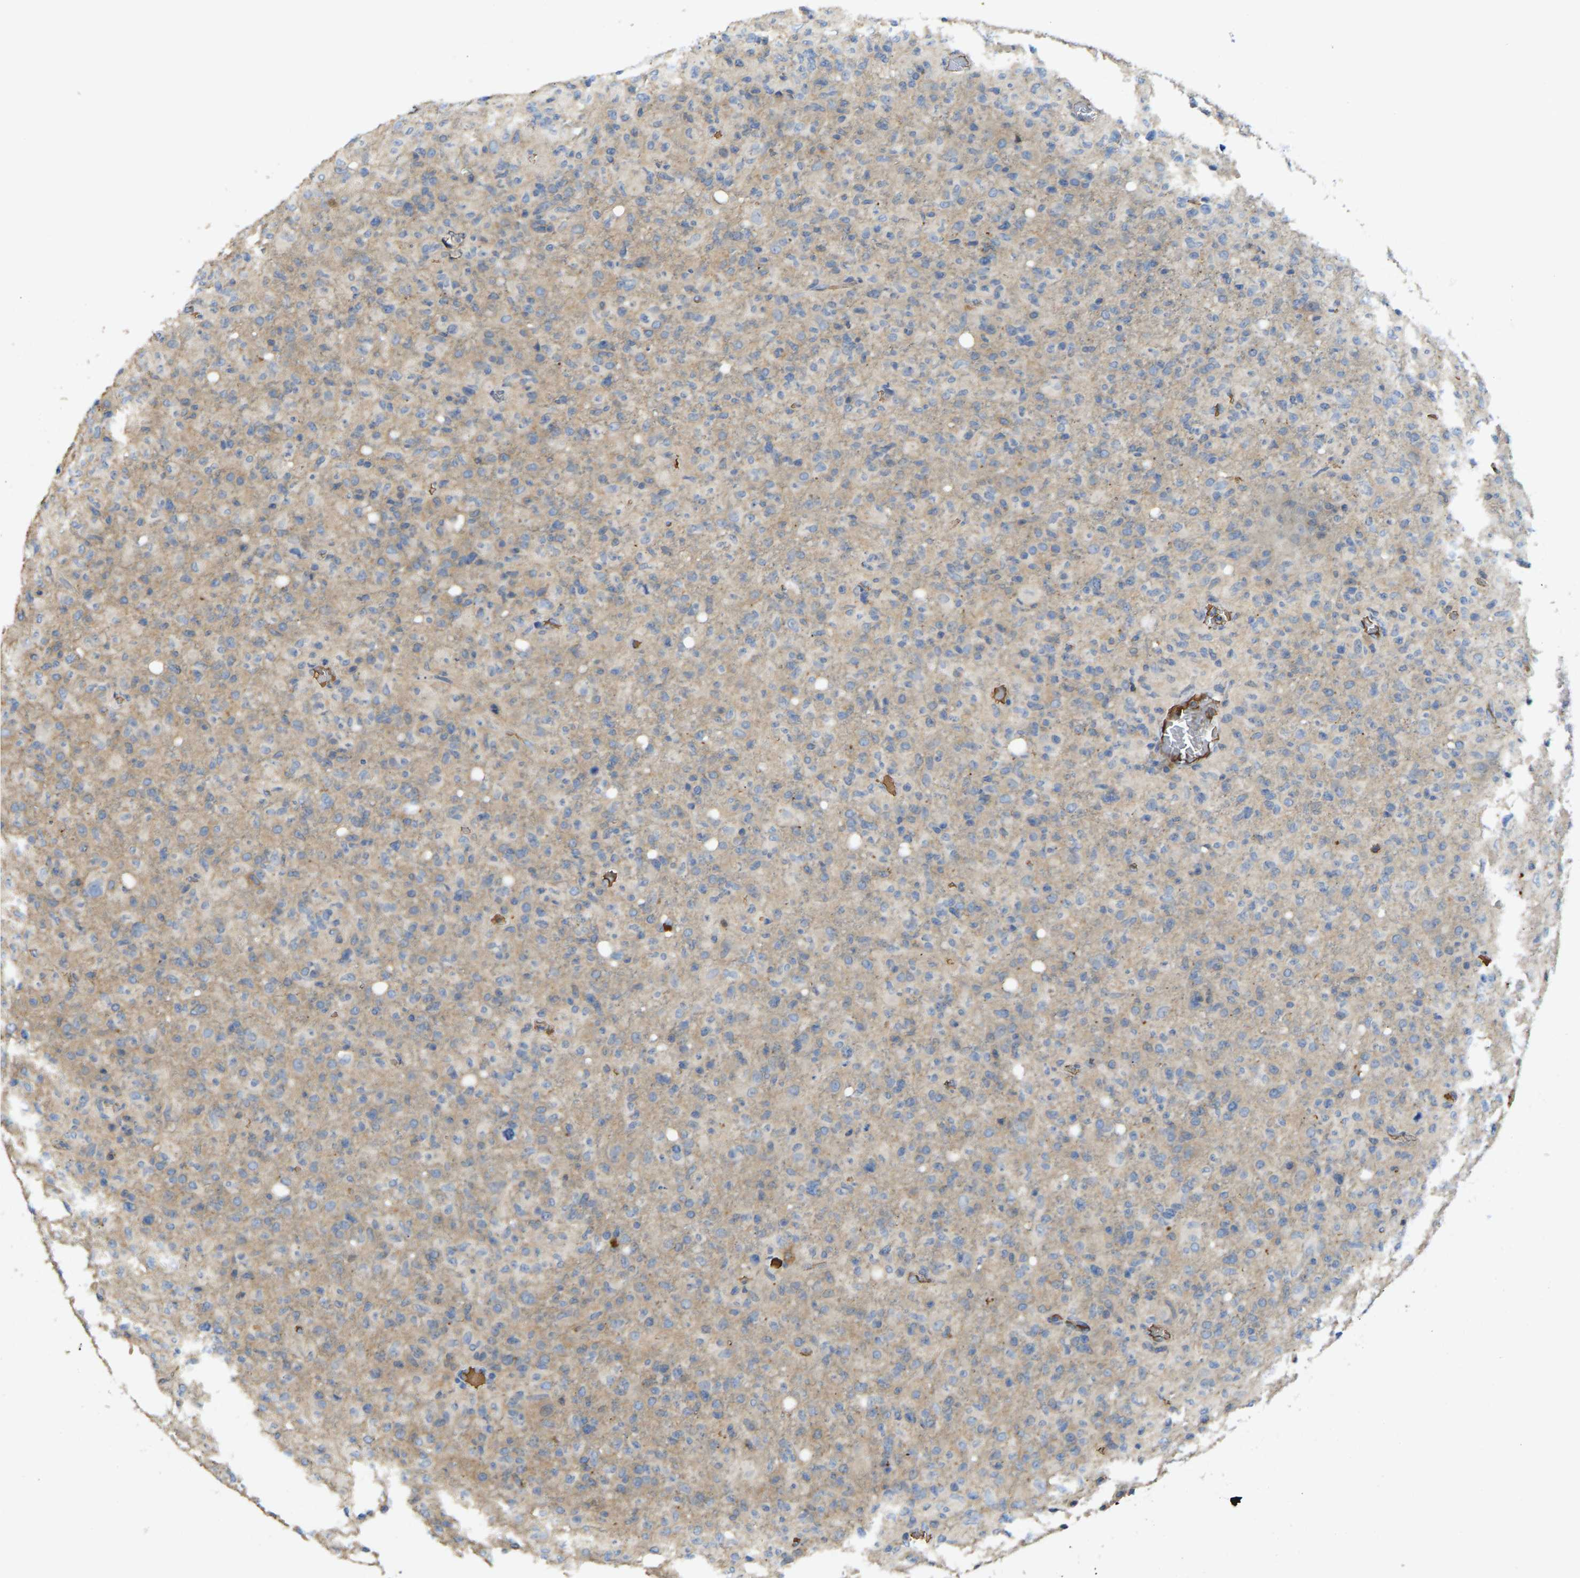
{"staining": {"intensity": "weak", "quantity": ">75%", "location": "cytoplasmic/membranous"}, "tissue": "glioma", "cell_type": "Tumor cells", "image_type": "cancer", "snomed": [{"axis": "morphology", "description": "Glioma, malignant, High grade"}, {"axis": "topography", "description": "Brain"}], "caption": "IHC of high-grade glioma (malignant) shows low levels of weak cytoplasmic/membranous expression in approximately >75% of tumor cells.", "gene": "VCPKMT", "patient": {"sex": "female", "age": 57}}